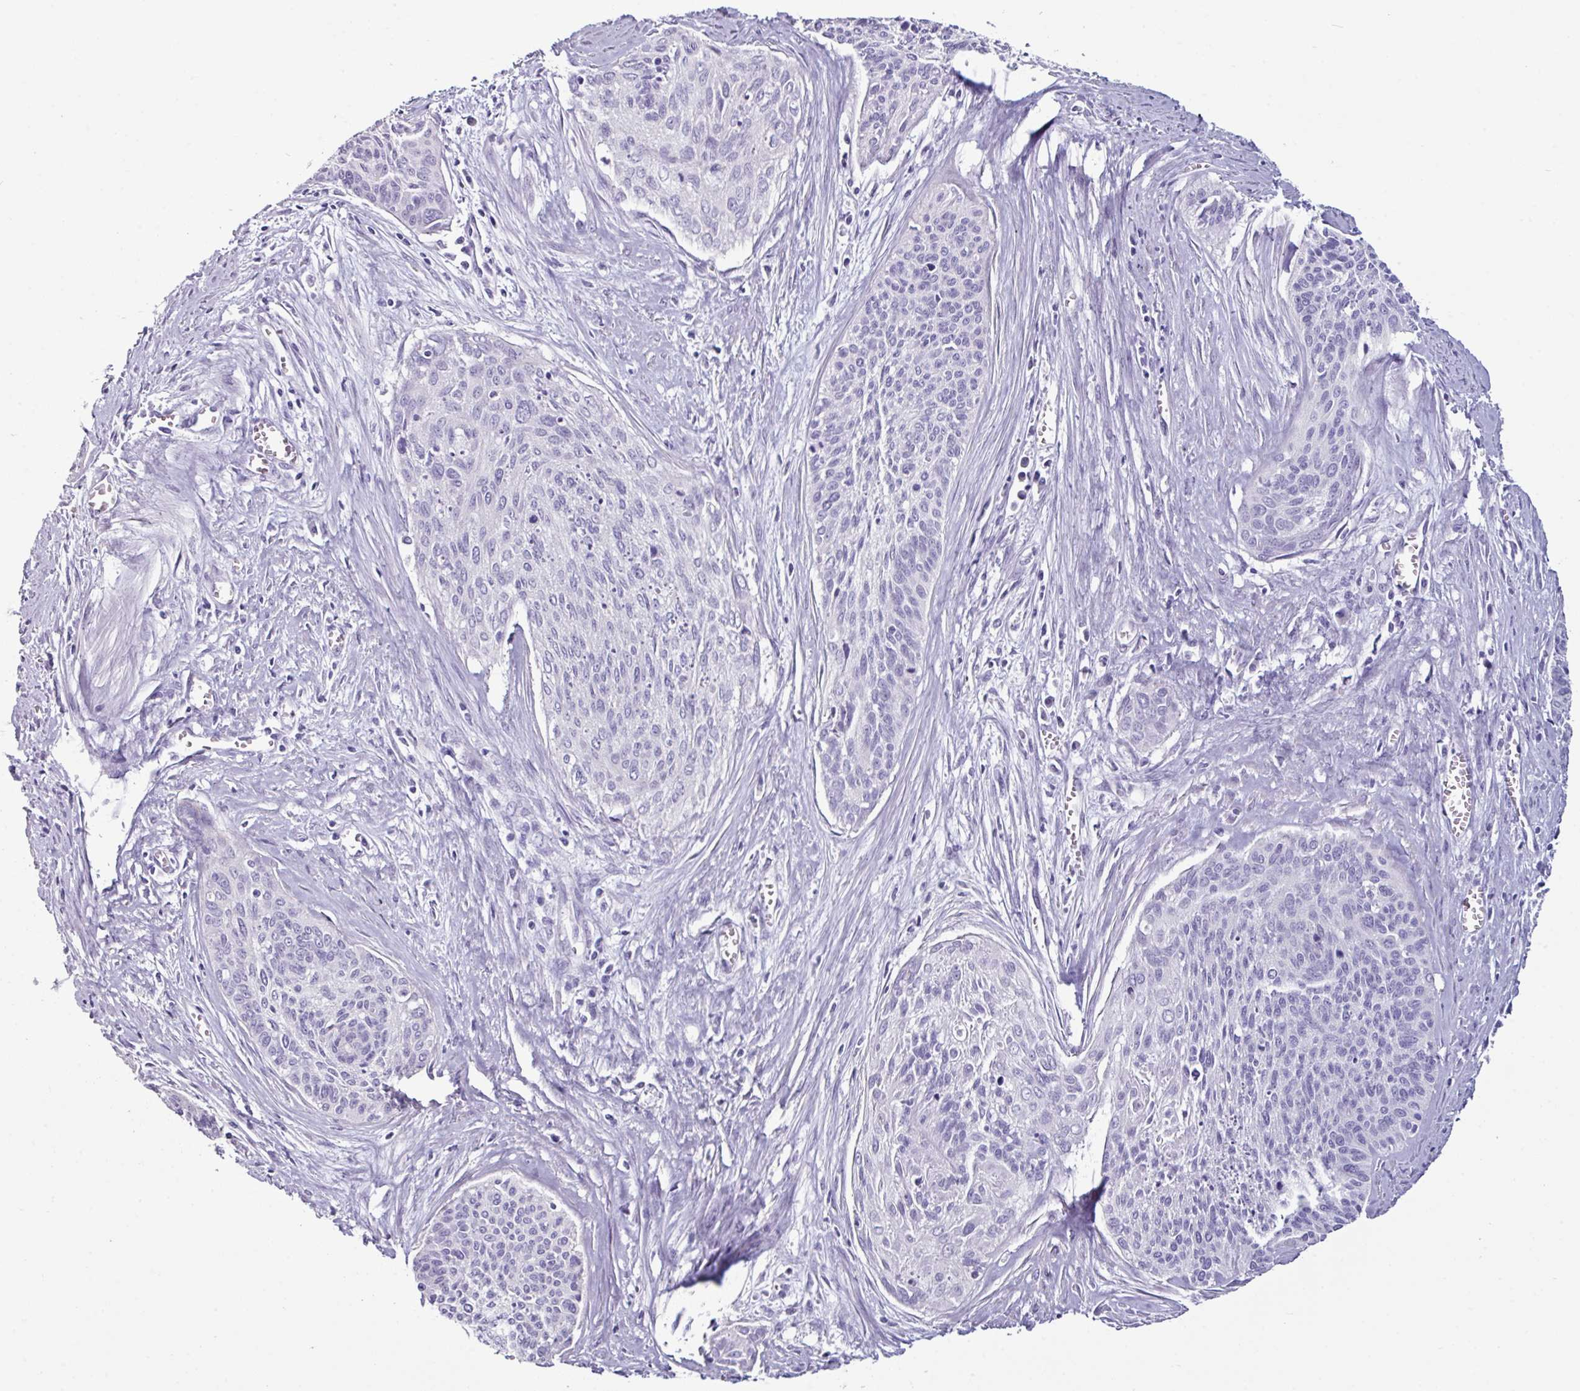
{"staining": {"intensity": "negative", "quantity": "none", "location": "none"}, "tissue": "cervical cancer", "cell_type": "Tumor cells", "image_type": "cancer", "snomed": [{"axis": "morphology", "description": "Squamous cell carcinoma, NOS"}, {"axis": "topography", "description": "Cervix"}], "caption": "Immunohistochemical staining of human cervical cancer reveals no significant staining in tumor cells.", "gene": "GLP2R", "patient": {"sex": "female", "age": 55}}